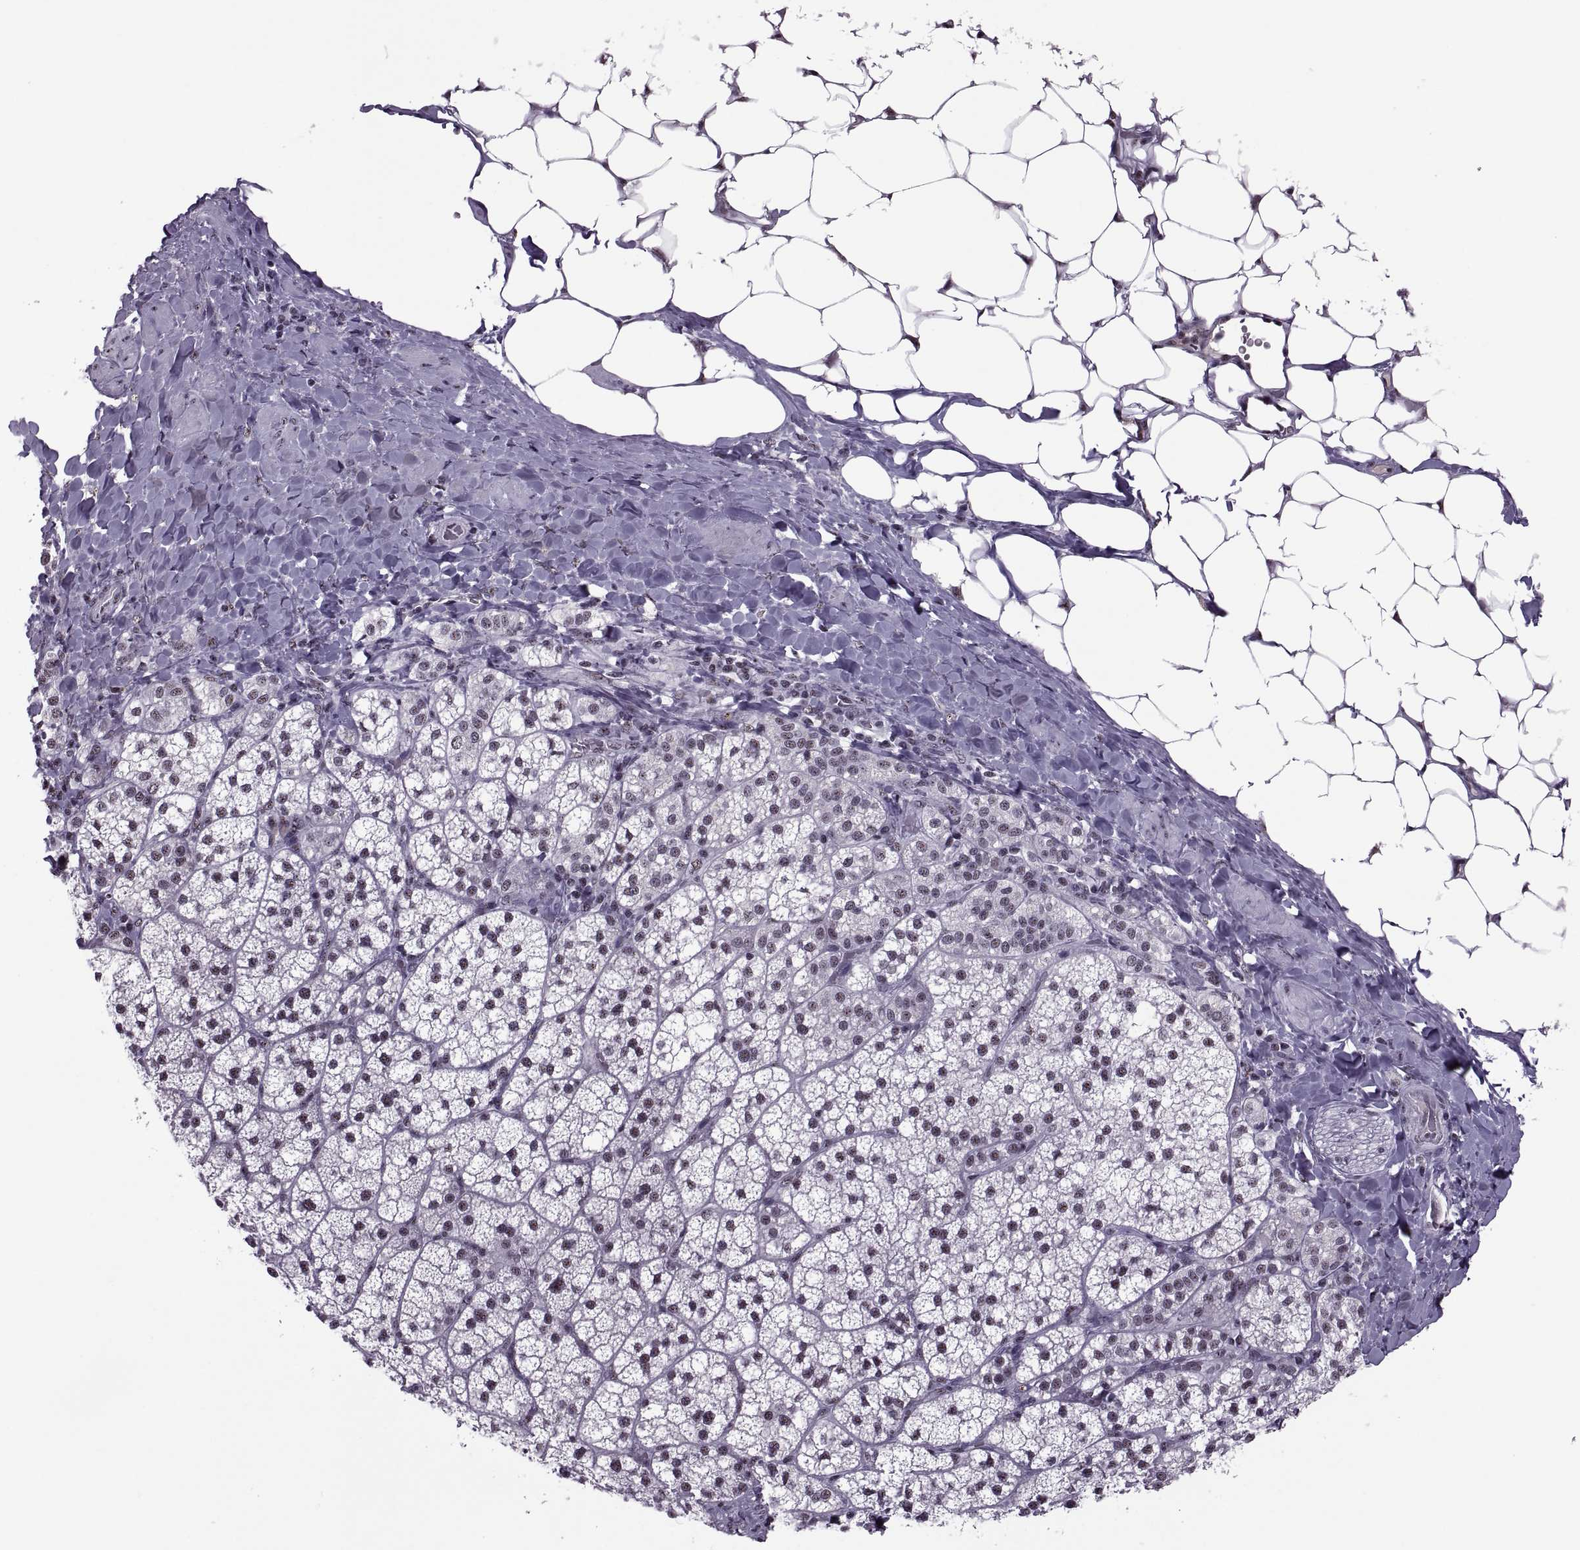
{"staining": {"intensity": "weak", "quantity": ">75%", "location": "nuclear"}, "tissue": "adrenal gland", "cell_type": "Glandular cells", "image_type": "normal", "snomed": [{"axis": "morphology", "description": "Normal tissue, NOS"}, {"axis": "topography", "description": "Adrenal gland"}], "caption": "High-power microscopy captured an immunohistochemistry (IHC) image of normal adrenal gland, revealing weak nuclear expression in about >75% of glandular cells.", "gene": "MAGEA4", "patient": {"sex": "male", "age": 53}}